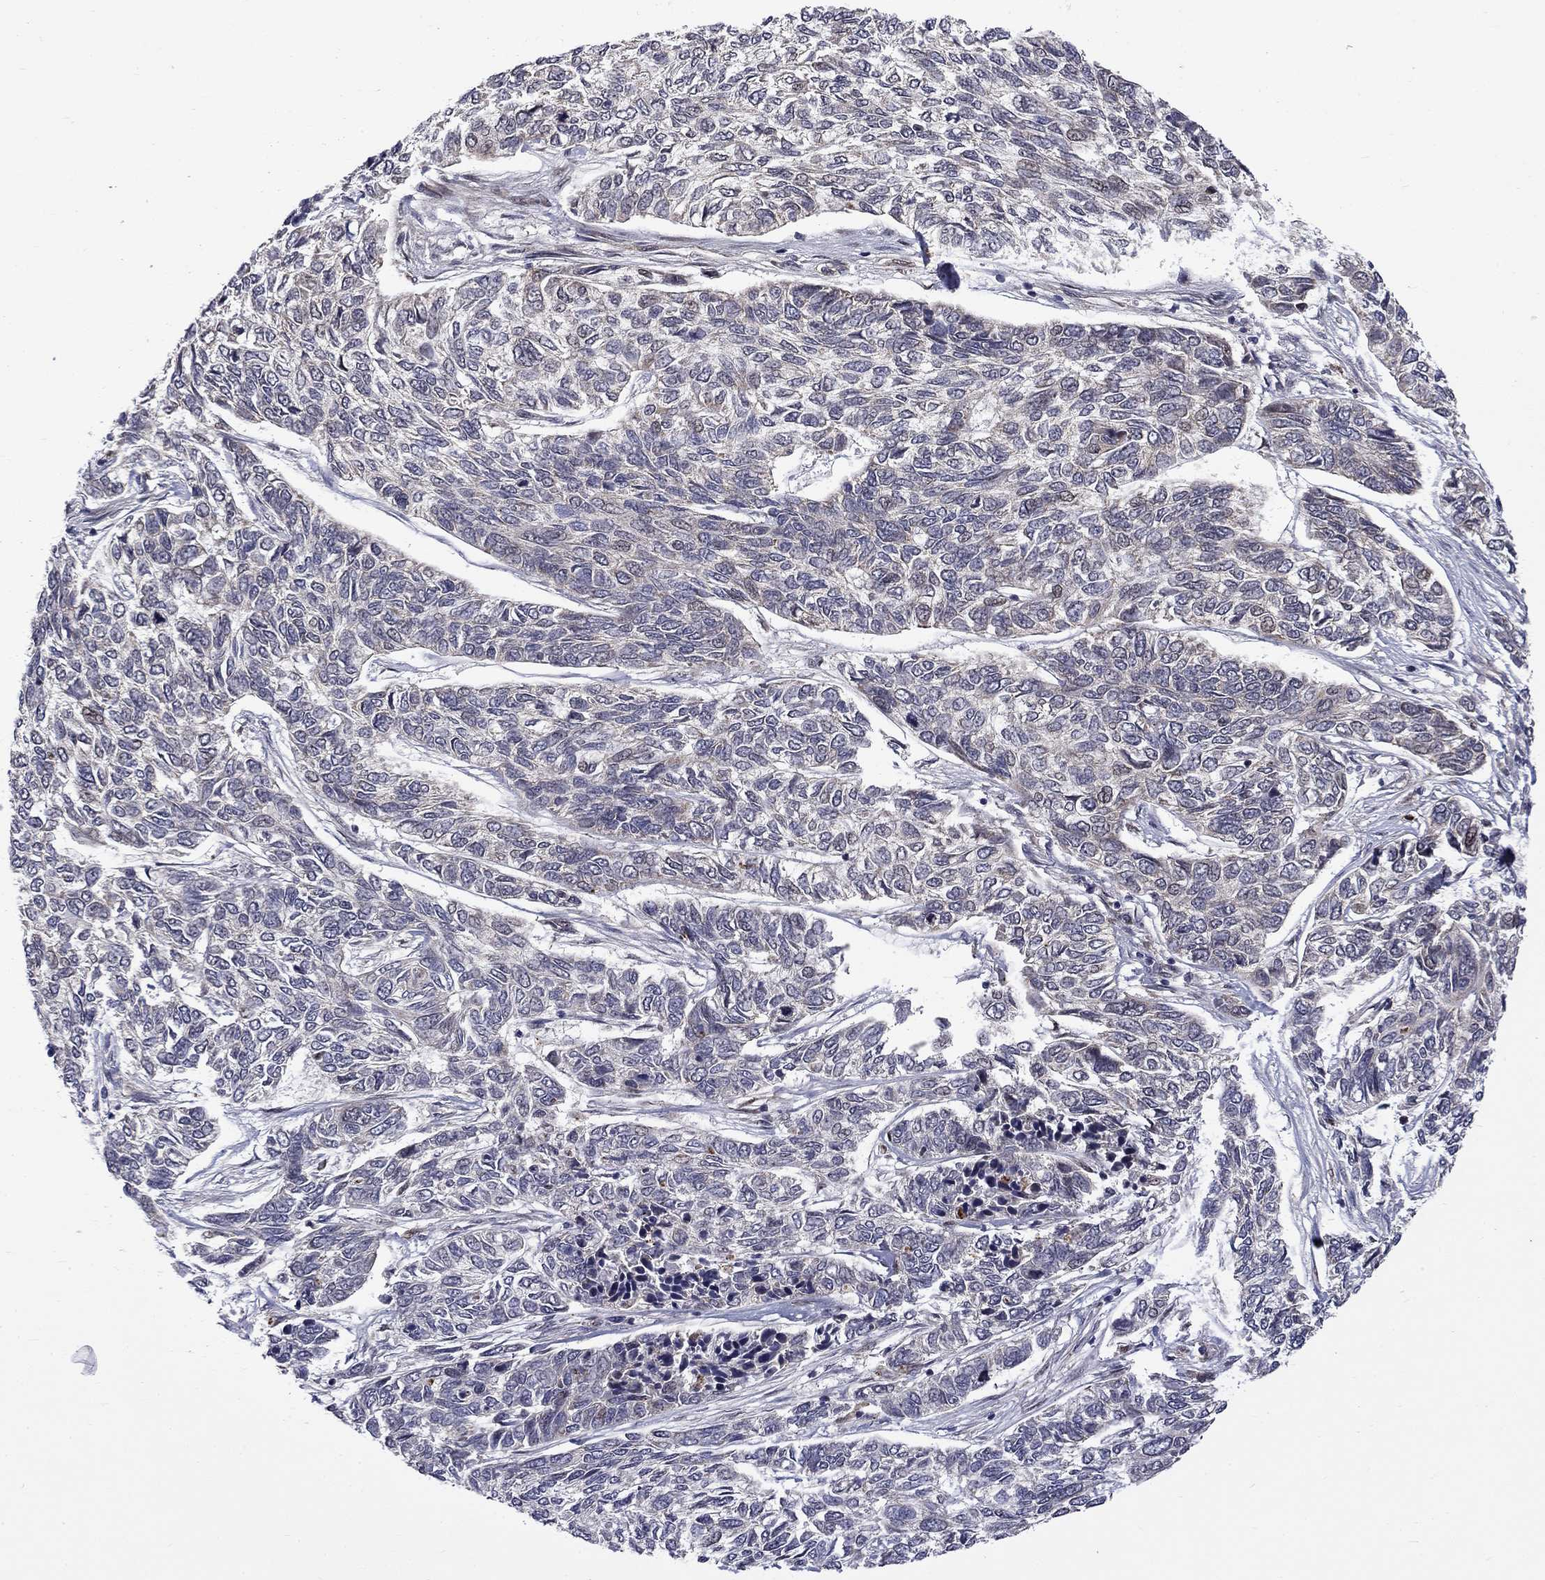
{"staining": {"intensity": "negative", "quantity": "none", "location": "none"}, "tissue": "skin cancer", "cell_type": "Tumor cells", "image_type": "cancer", "snomed": [{"axis": "morphology", "description": "Basal cell carcinoma"}, {"axis": "topography", "description": "Skin"}], "caption": "Immunohistochemical staining of skin cancer (basal cell carcinoma) reveals no significant positivity in tumor cells. (IHC, brightfield microscopy, high magnification).", "gene": "KPNA3", "patient": {"sex": "female", "age": 65}}